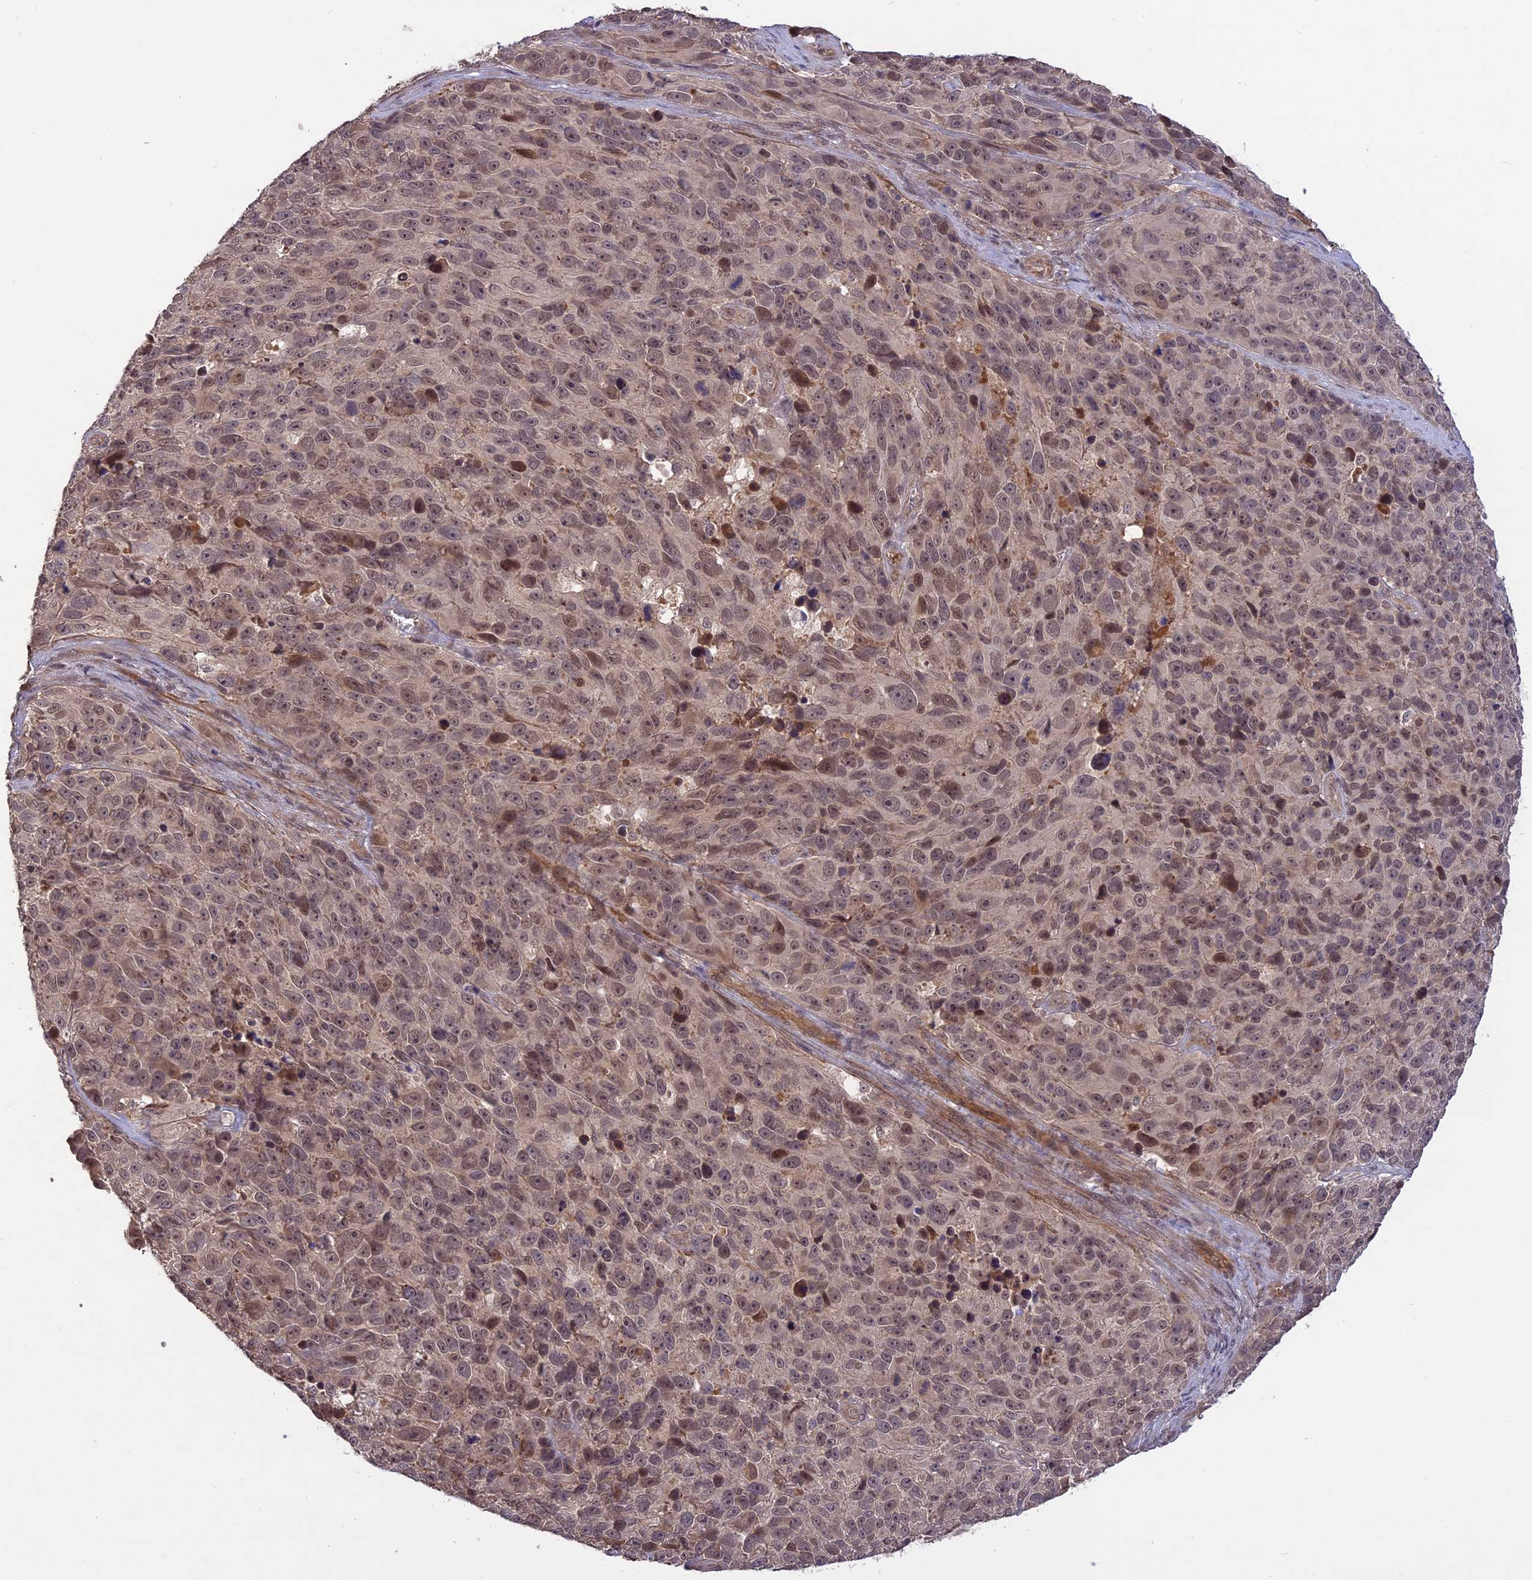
{"staining": {"intensity": "weak", "quantity": "<25%", "location": "cytoplasmic/membranous"}, "tissue": "melanoma", "cell_type": "Tumor cells", "image_type": "cancer", "snomed": [{"axis": "morphology", "description": "Malignant melanoma, NOS"}, {"axis": "topography", "description": "Skin"}], "caption": "A histopathology image of human melanoma is negative for staining in tumor cells.", "gene": "ADO", "patient": {"sex": "male", "age": 84}}